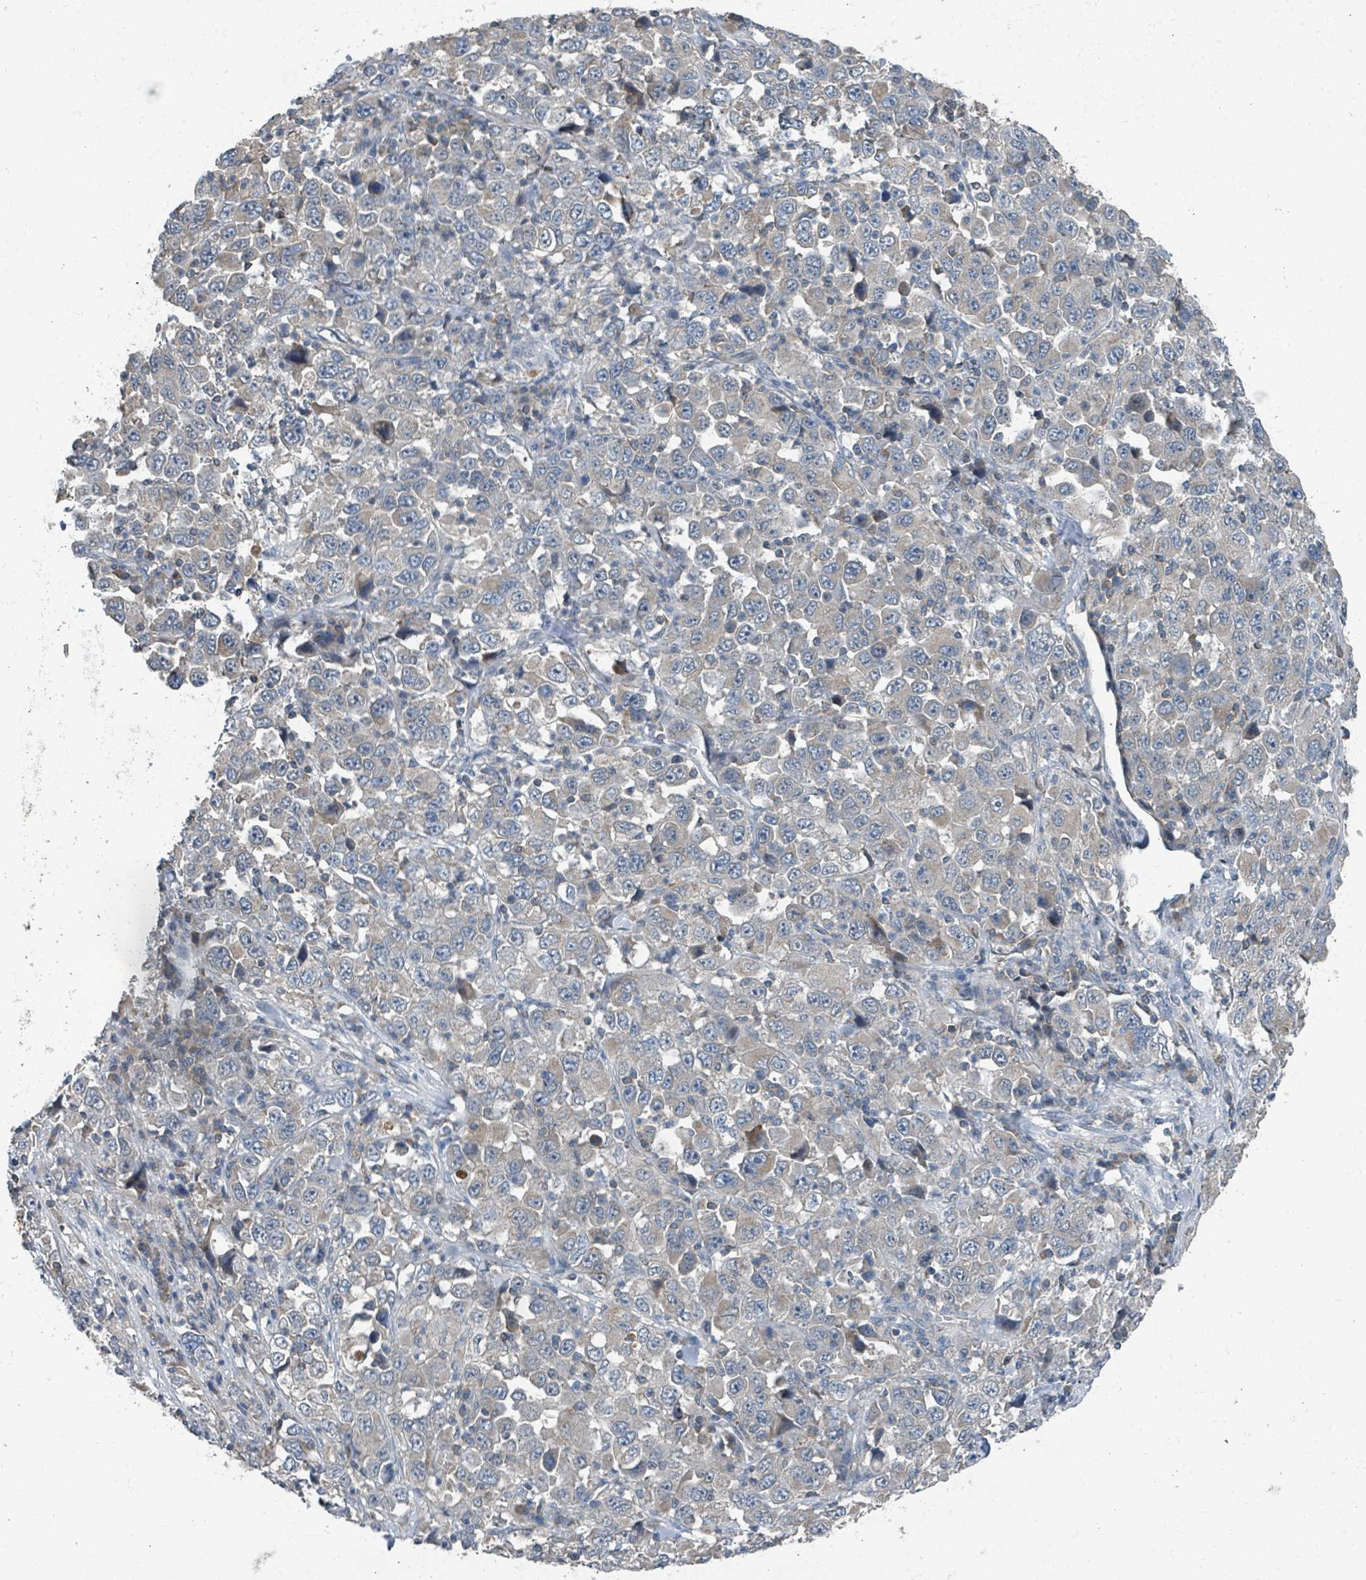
{"staining": {"intensity": "negative", "quantity": "none", "location": "none"}, "tissue": "stomach cancer", "cell_type": "Tumor cells", "image_type": "cancer", "snomed": [{"axis": "morphology", "description": "Normal tissue, NOS"}, {"axis": "morphology", "description": "Adenocarcinoma, NOS"}, {"axis": "topography", "description": "Stomach, upper"}, {"axis": "topography", "description": "Stomach"}], "caption": "The IHC histopathology image has no significant positivity in tumor cells of adenocarcinoma (stomach) tissue.", "gene": "ACBD4", "patient": {"sex": "male", "age": 59}}